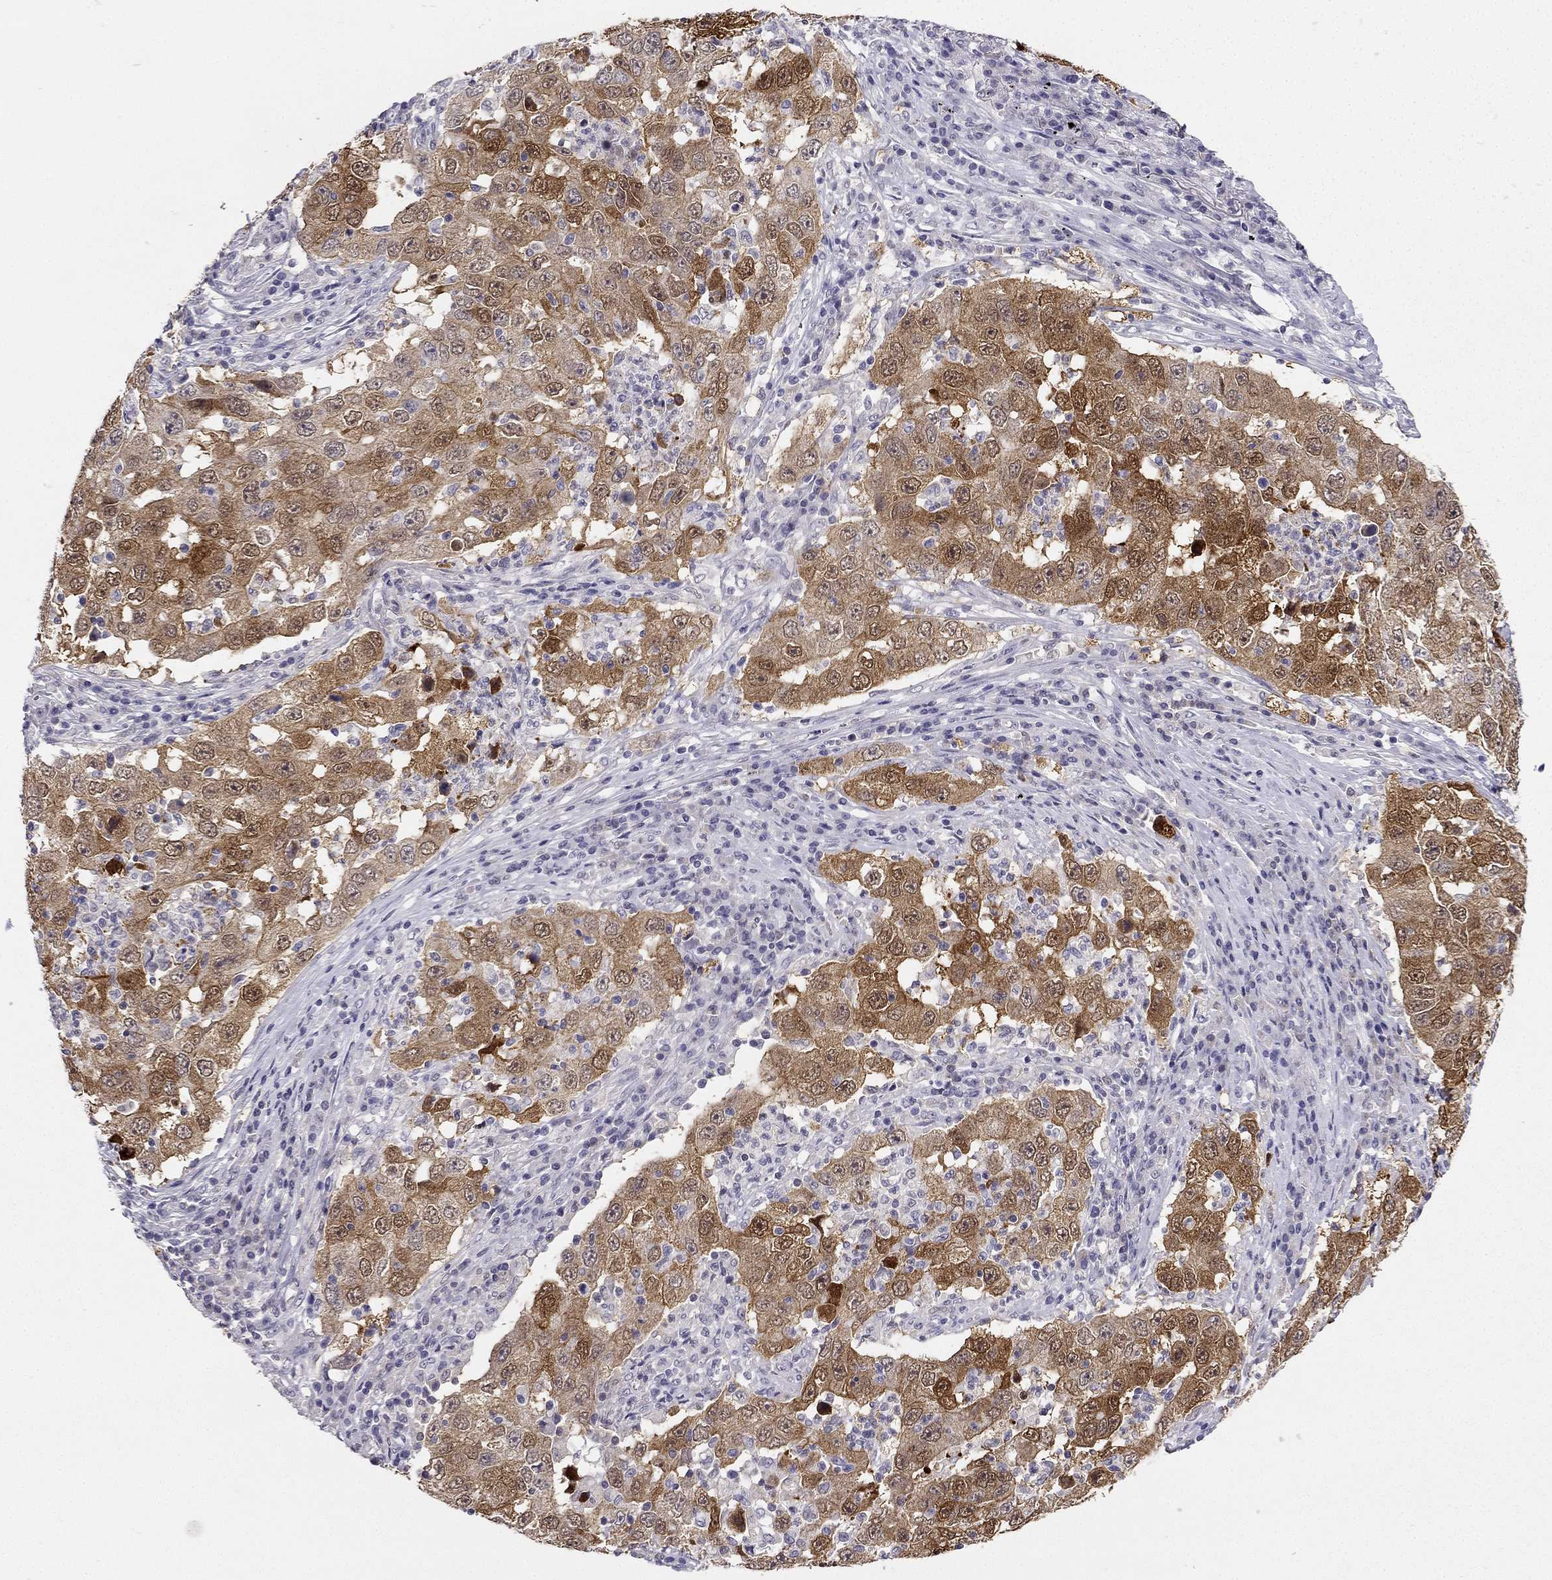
{"staining": {"intensity": "strong", "quantity": "25%-75%", "location": "cytoplasmic/membranous,nuclear"}, "tissue": "lung cancer", "cell_type": "Tumor cells", "image_type": "cancer", "snomed": [{"axis": "morphology", "description": "Adenocarcinoma, NOS"}, {"axis": "topography", "description": "Lung"}], "caption": "An immunohistochemistry image of neoplastic tissue is shown. Protein staining in brown labels strong cytoplasmic/membranous and nuclear positivity in lung cancer (adenocarcinoma) within tumor cells. The staining is performed using DAB brown chromogen to label protein expression. The nuclei are counter-stained blue using hematoxylin.", "gene": "CALB2", "patient": {"sex": "male", "age": 73}}